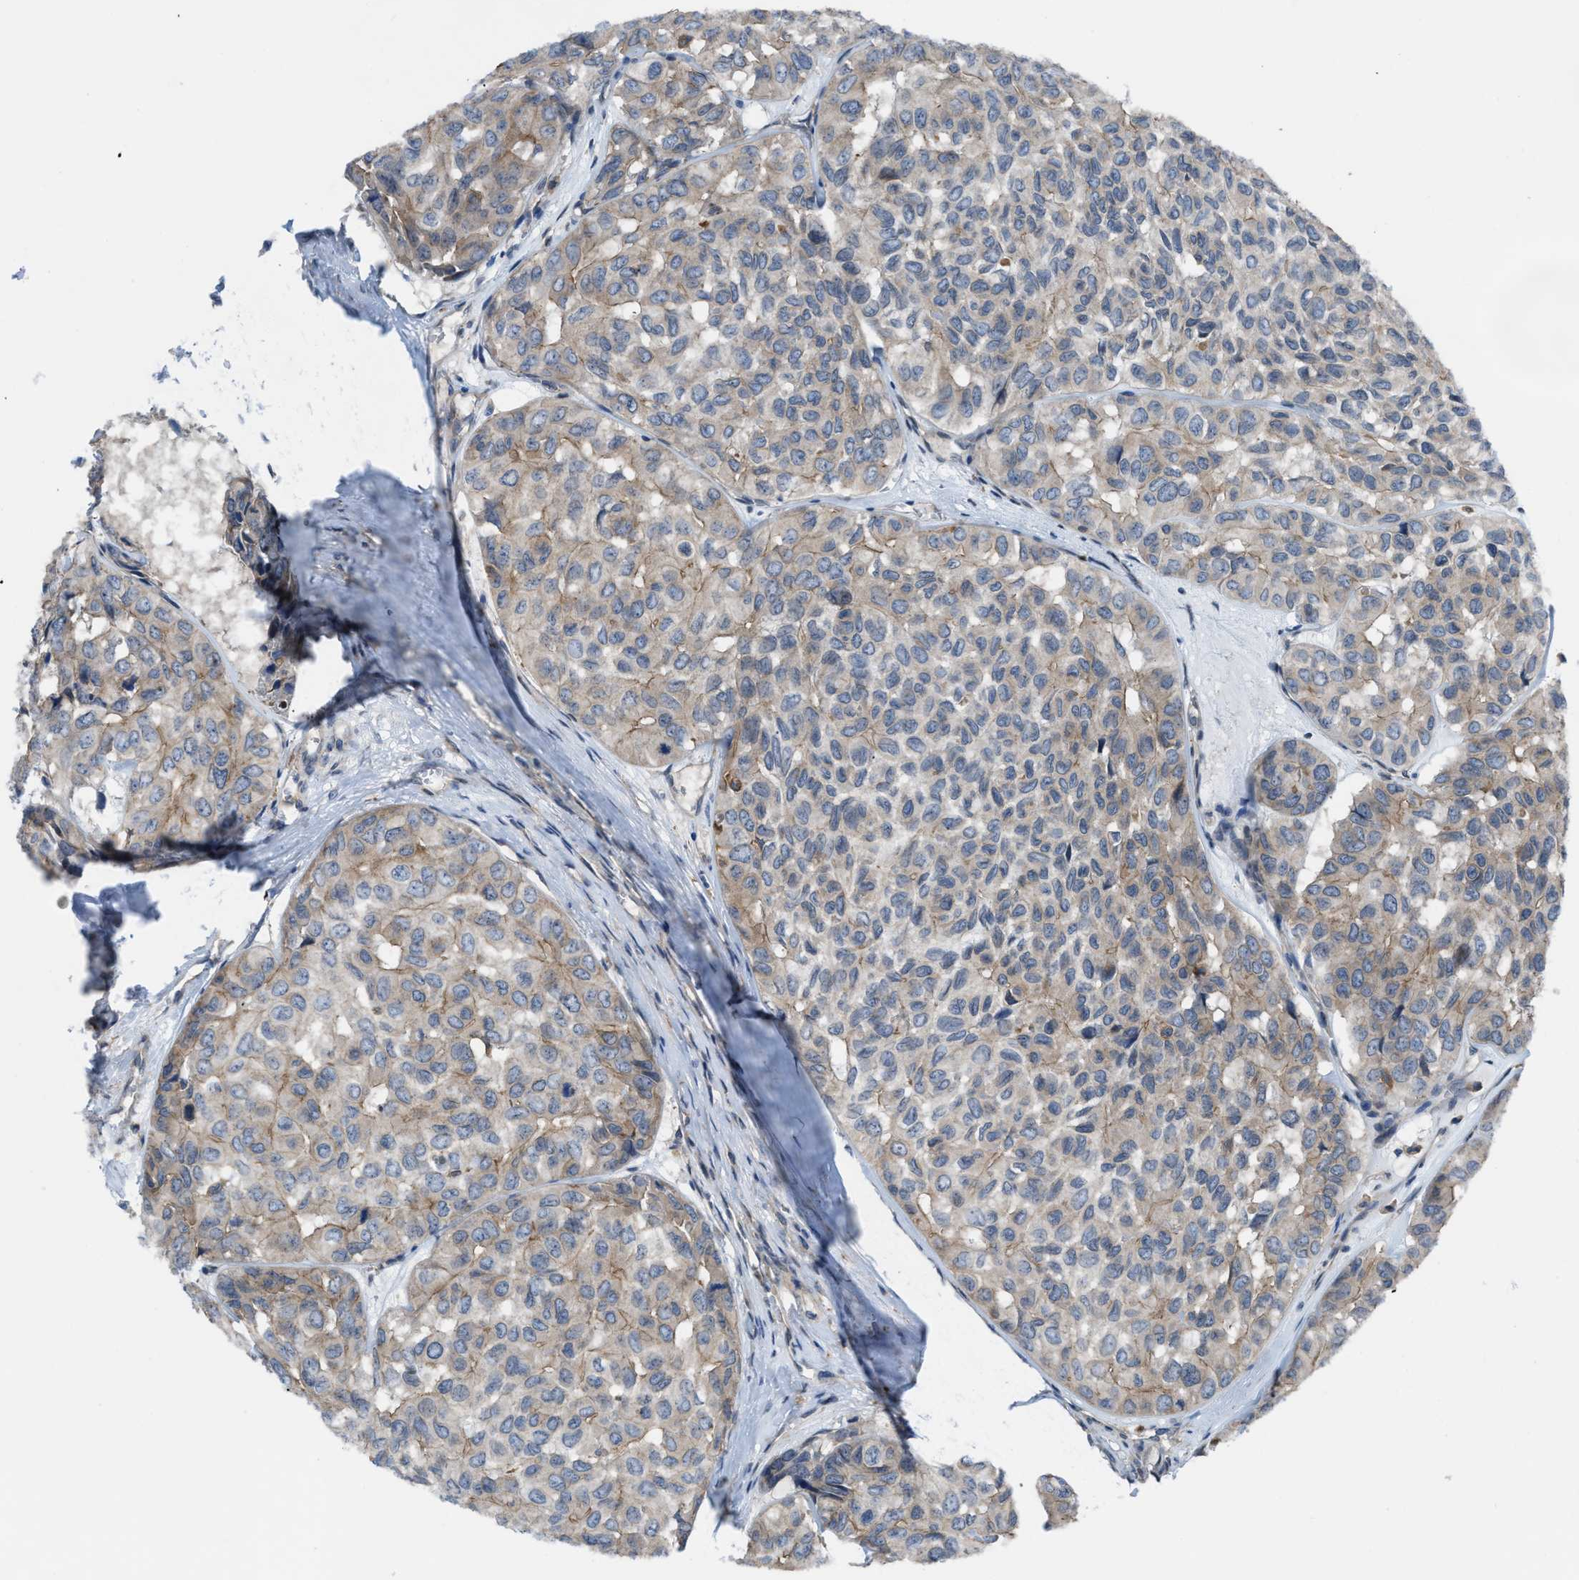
{"staining": {"intensity": "weak", "quantity": ">75%", "location": "cytoplasmic/membranous"}, "tissue": "head and neck cancer", "cell_type": "Tumor cells", "image_type": "cancer", "snomed": [{"axis": "morphology", "description": "Adenocarcinoma, NOS"}, {"axis": "topography", "description": "Salivary gland, NOS"}, {"axis": "topography", "description": "Head-Neck"}], "caption": "A brown stain shows weak cytoplasmic/membranous expression of a protein in human head and neck cancer tumor cells.", "gene": "MYO18A", "patient": {"sex": "female", "age": 76}}